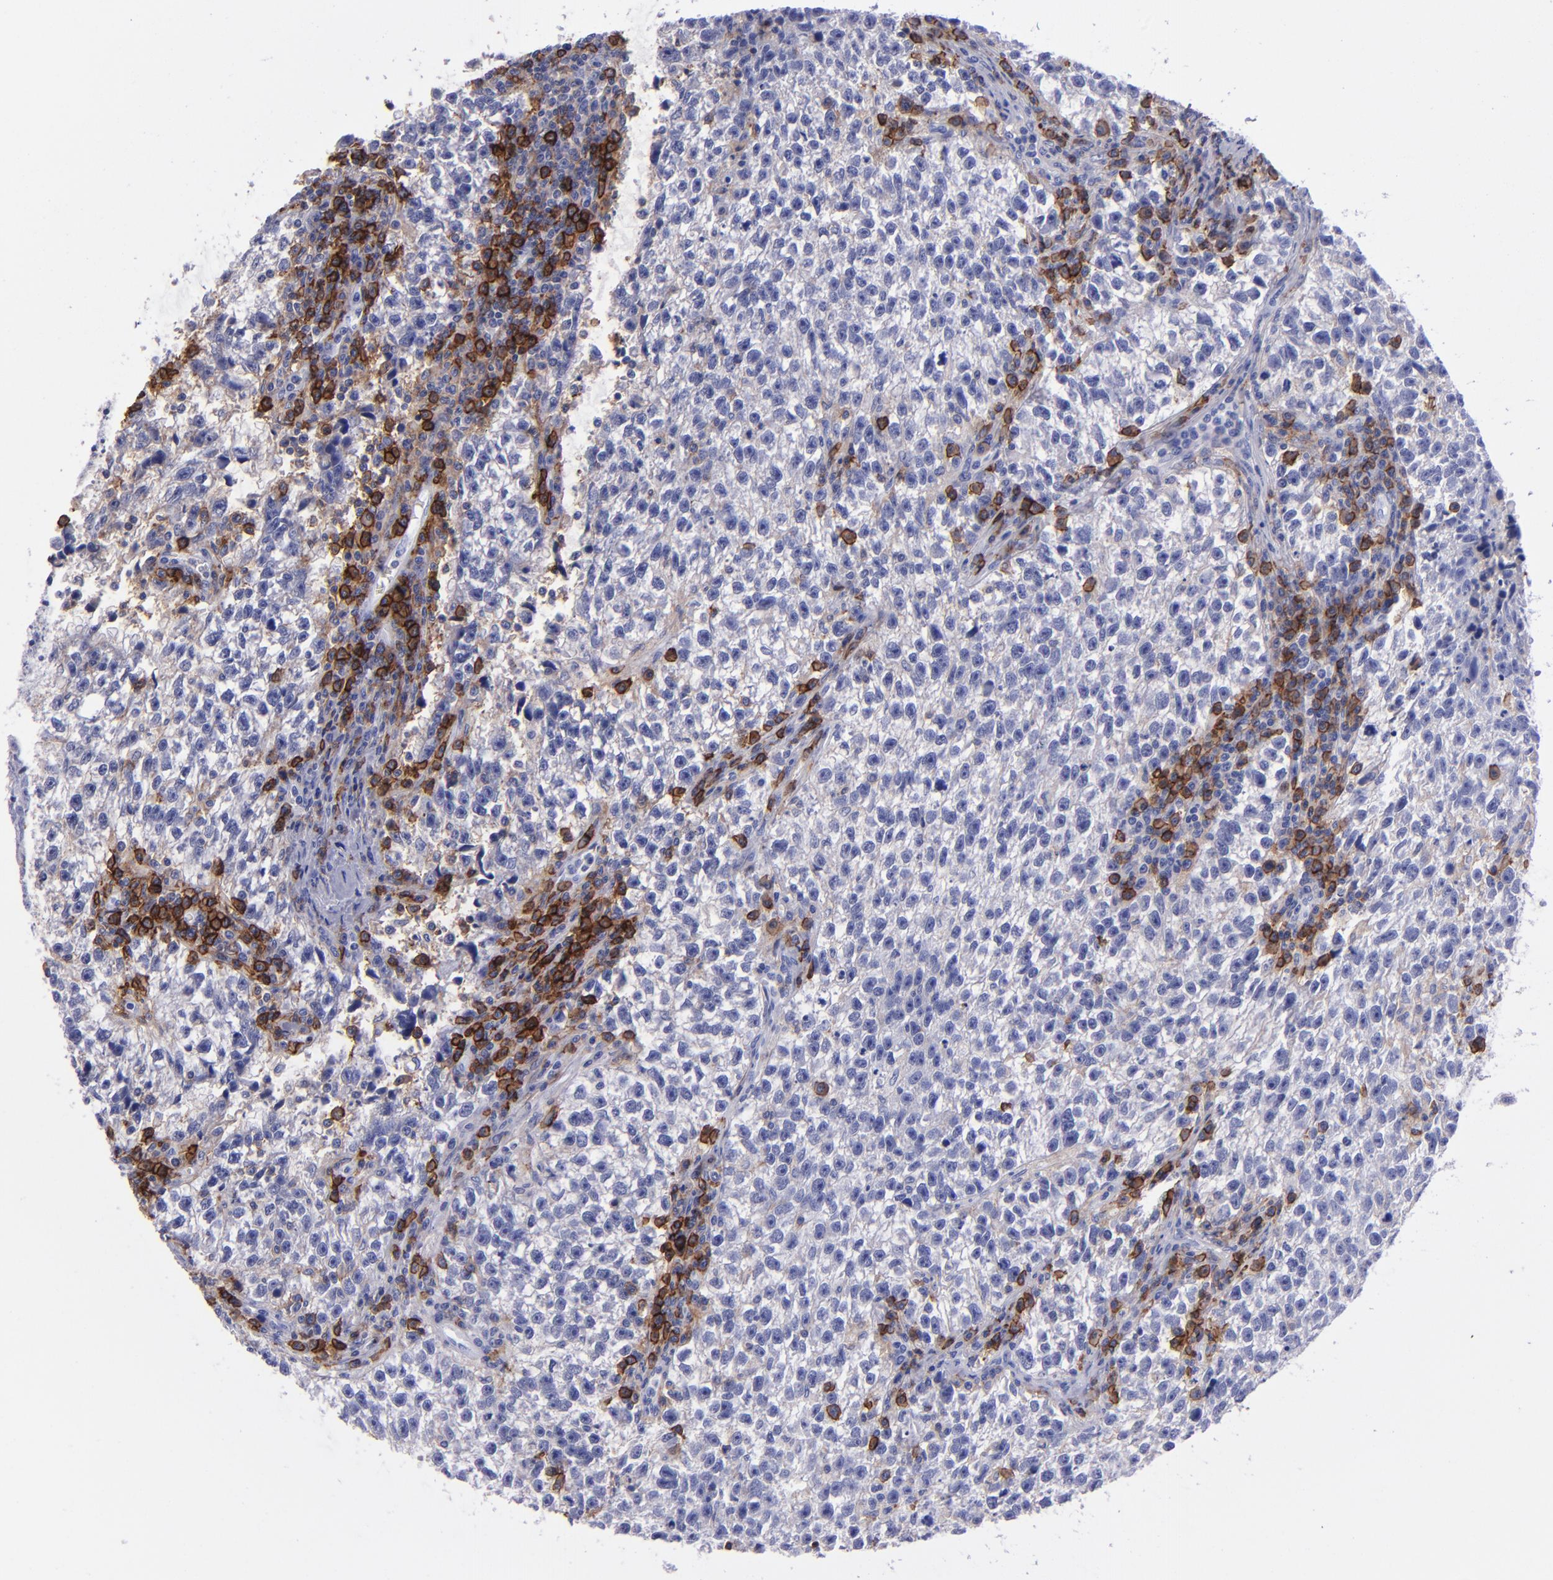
{"staining": {"intensity": "negative", "quantity": "none", "location": "none"}, "tissue": "testis cancer", "cell_type": "Tumor cells", "image_type": "cancer", "snomed": [{"axis": "morphology", "description": "Seminoma, NOS"}, {"axis": "topography", "description": "Testis"}], "caption": "DAB (3,3'-diaminobenzidine) immunohistochemical staining of human seminoma (testis) displays no significant staining in tumor cells.", "gene": "CD38", "patient": {"sex": "male", "age": 38}}